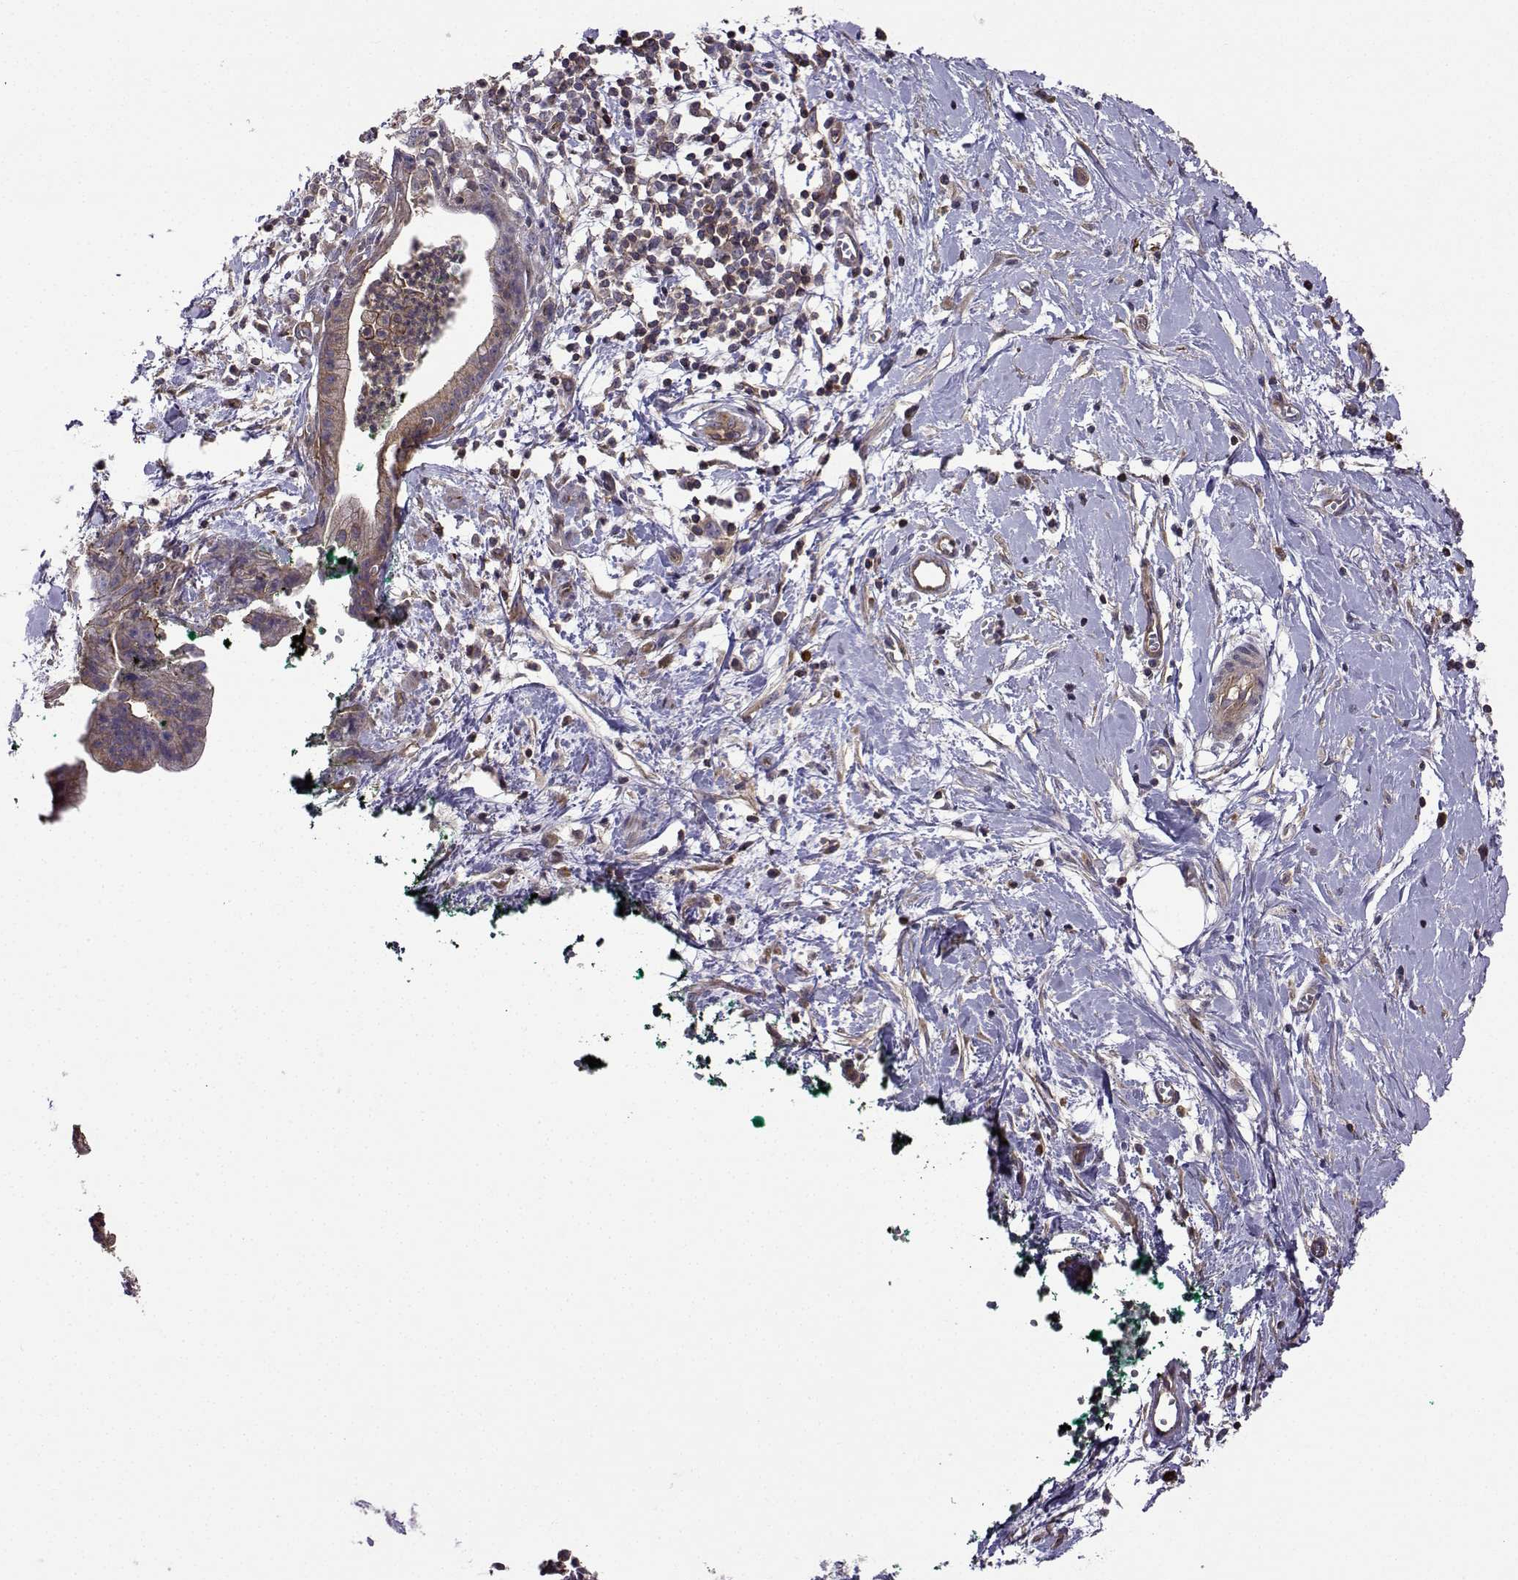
{"staining": {"intensity": "moderate", "quantity": "<25%", "location": "cytoplasmic/membranous"}, "tissue": "pancreatic cancer", "cell_type": "Tumor cells", "image_type": "cancer", "snomed": [{"axis": "morphology", "description": "Normal tissue, NOS"}, {"axis": "morphology", "description": "Adenocarcinoma, NOS"}, {"axis": "topography", "description": "Lymph node"}, {"axis": "topography", "description": "Pancreas"}], "caption": "A low amount of moderate cytoplasmic/membranous expression is present in approximately <25% of tumor cells in adenocarcinoma (pancreatic) tissue. The staining was performed using DAB, with brown indicating positive protein expression. Nuclei are stained blue with hematoxylin.", "gene": "ITGB8", "patient": {"sex": "female", "age": 58}}